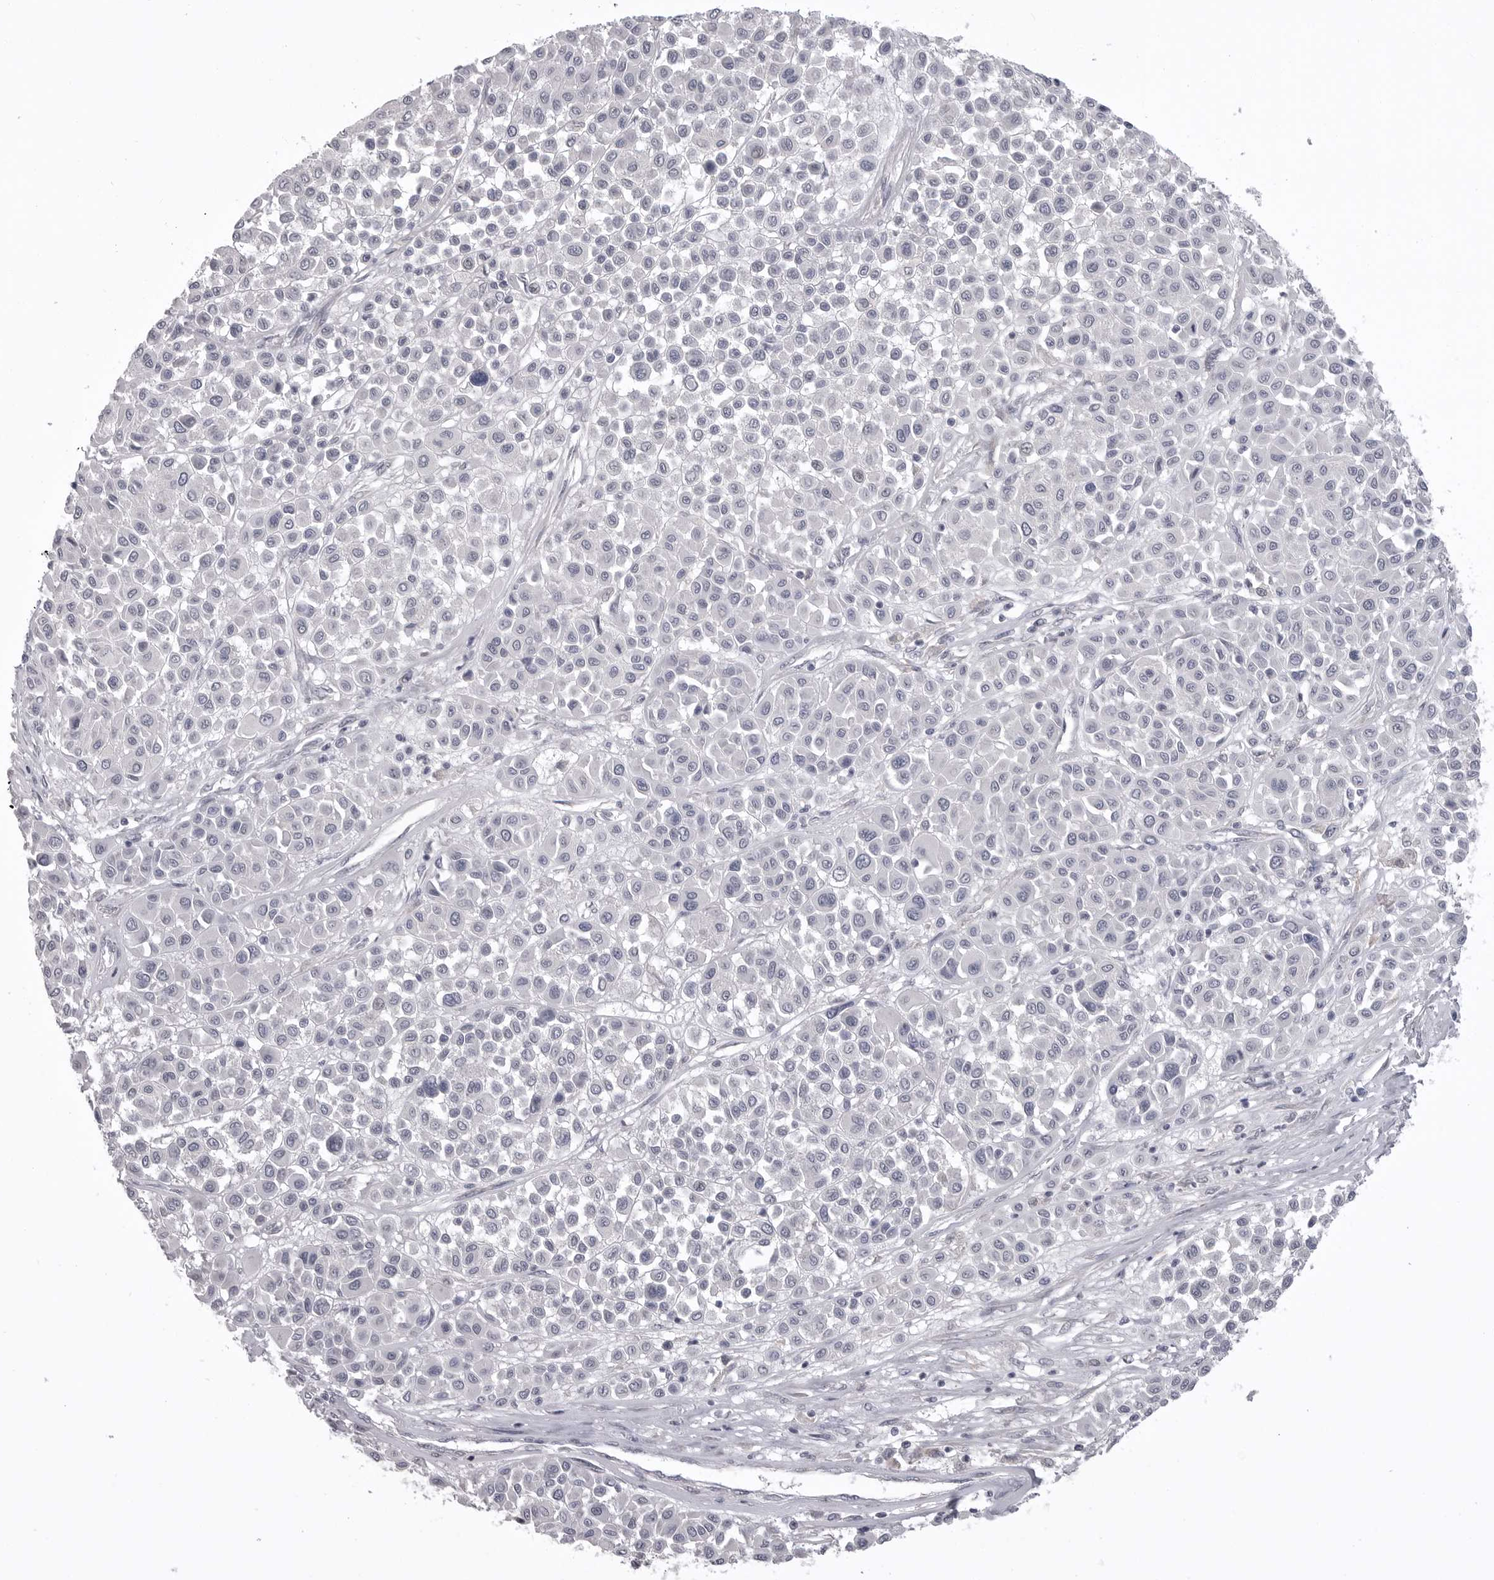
{"staining": {"intensity": "negative", "quantity": "none", "location": "none"}, "tissue": "melanoma", "cell_type": "Tumor cells", "image_type": "cancer", "snomed": [{"axis": "morphology", "description": "Malignant melanoma, Metastatic site"}, {"axis": "topography", "description": "Soft tissue"}], "caption": "The immunohistochemistry micrograph has no significant staining in tumor cells of malignant melanoma (metastatic site) tissue.", "gene": "SERPING1", "patient": {"sex": "male", "age": 41}}